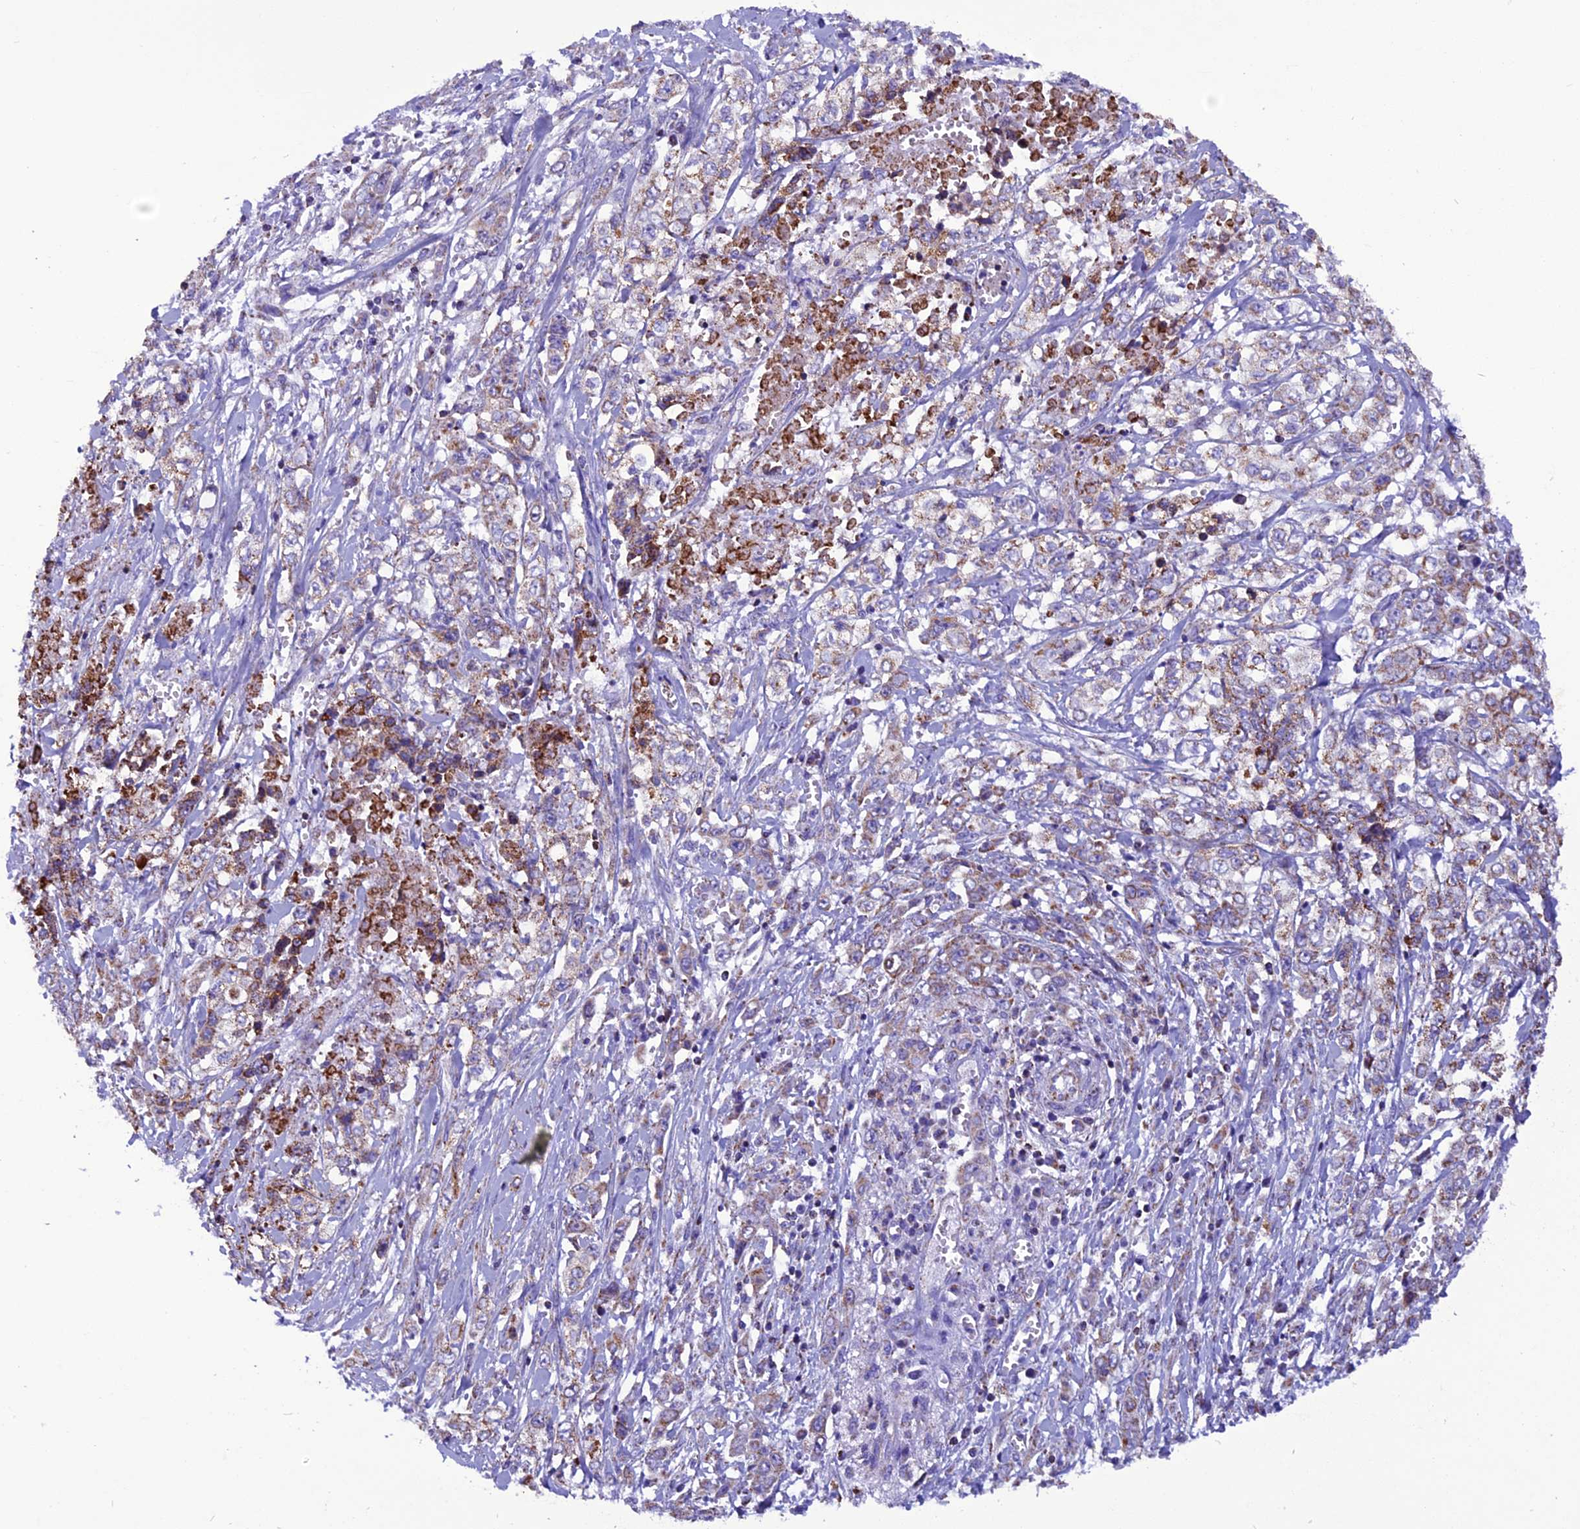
{"staining": {"intensity": "weak", "quantity": "25%-75%", "location": "cytoplasmic/membranous"}, "tissue": "stomach cancer", "cell_type": "Tumor cells", "image_type": "cancer", "snomed": [{"axis": "morphology", "description": "Adenocarcinoma, NOS"}, {"axis": "topography", "description": "Stomach, upper"}], "caption": "Stomach adenocarcinoma tissue reveals weak cytoplasmic/membranous positivity in approximately 25%-75% of tumor cells, visualized by immunohistochemistry.", "gene": "ICA1L", "patient": {"sex": "male", "age": 62}}